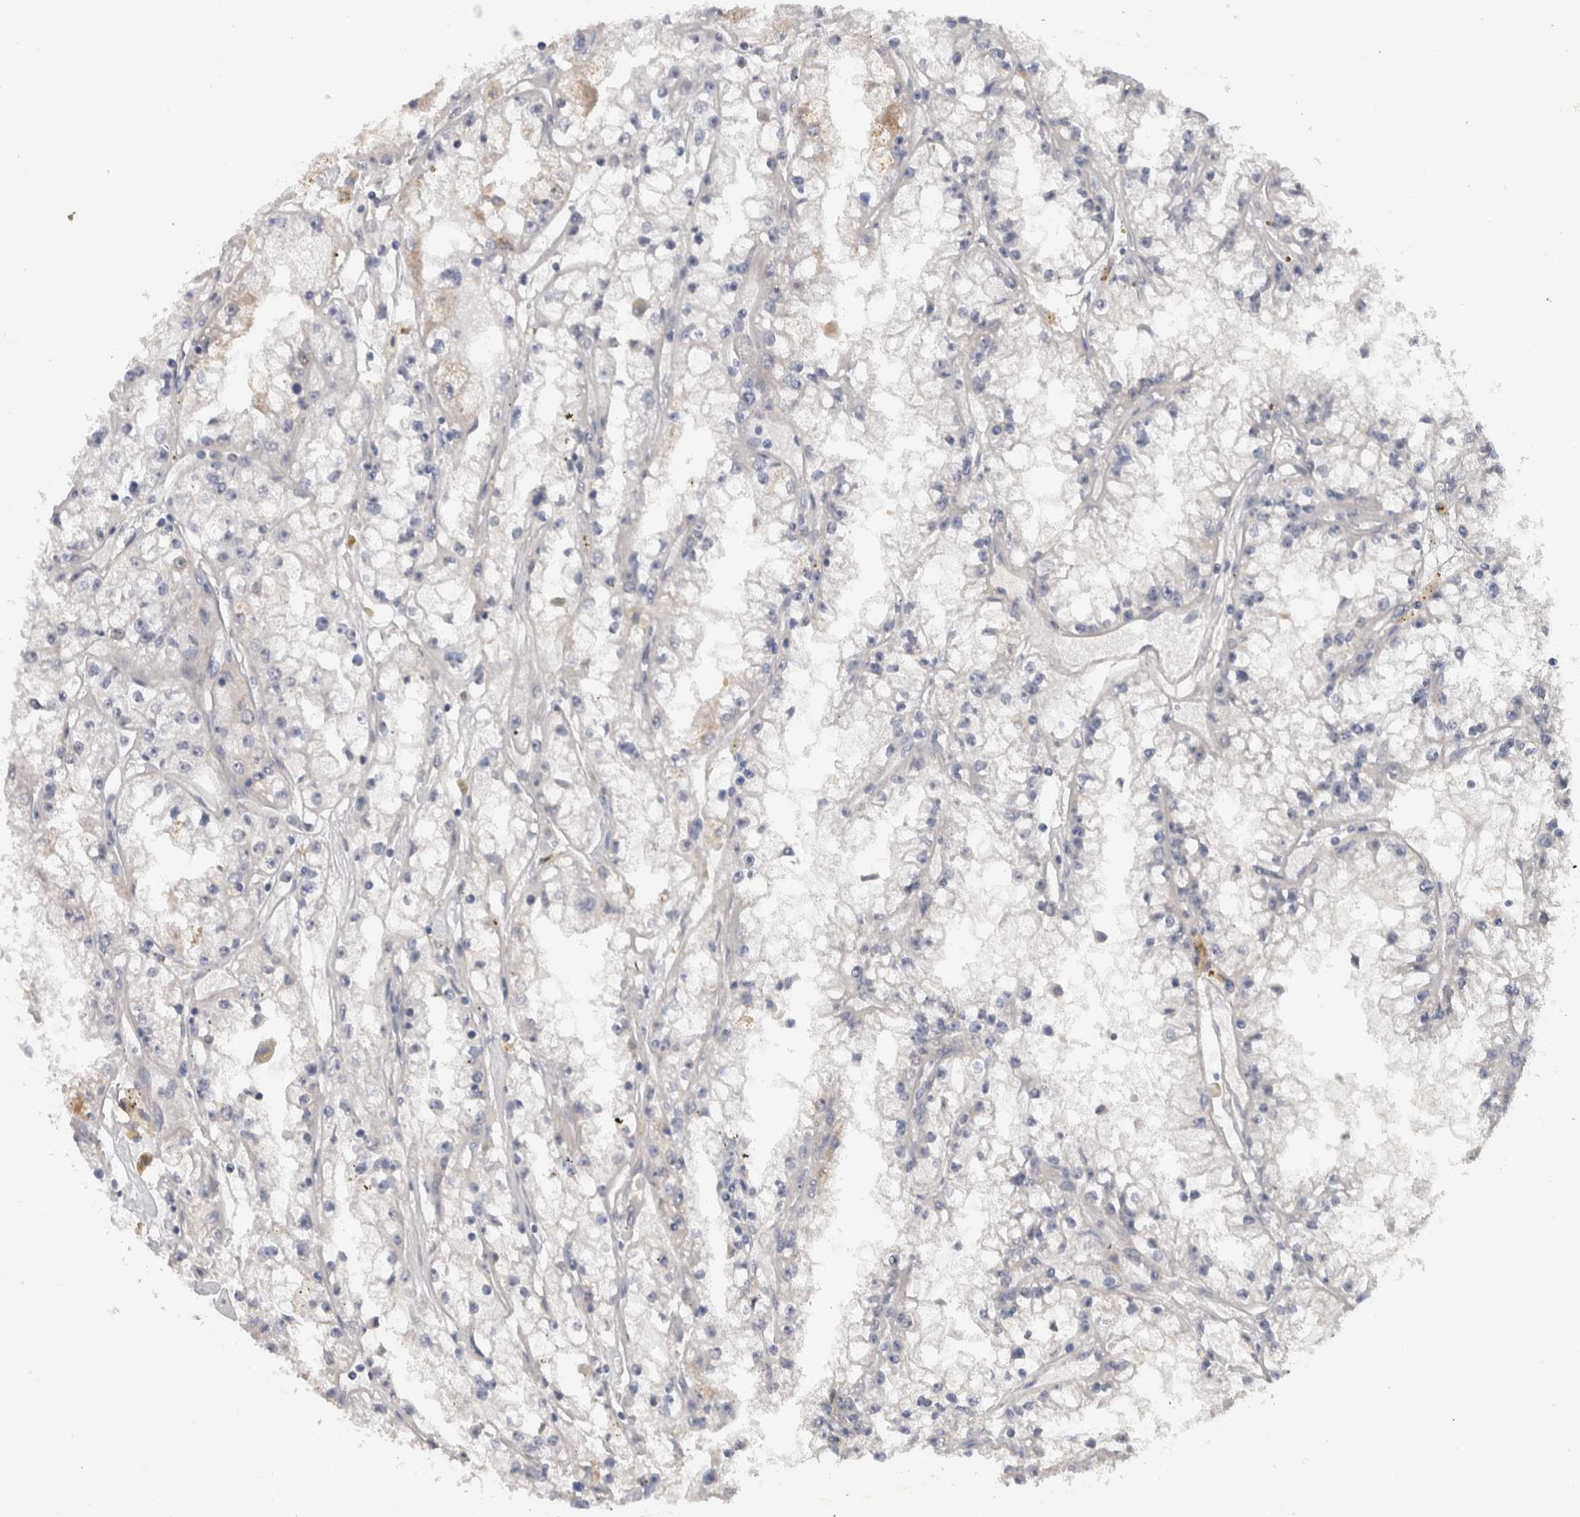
{"staining": {"intensity": "negative", "quantity": "none", "location": "none"}, "tissue": "renal cancer", "cell_type": "Tumor cells", "image_type": "cancer", "snomed": [{"axis": "morphology", "description": "Adenocarcinoma, NOS"}, {"axis": "topography", "description": "Kidney"}], "caption": "A histopathology image of human renal cancer (adenocarcinoma) is negative for staining in tumor cells. (Immunohistochemistry (ihc), brightfield microscopy, high magnification).", "gene": "DYRK2", "patient": {"sex": "male", "age": 56}}